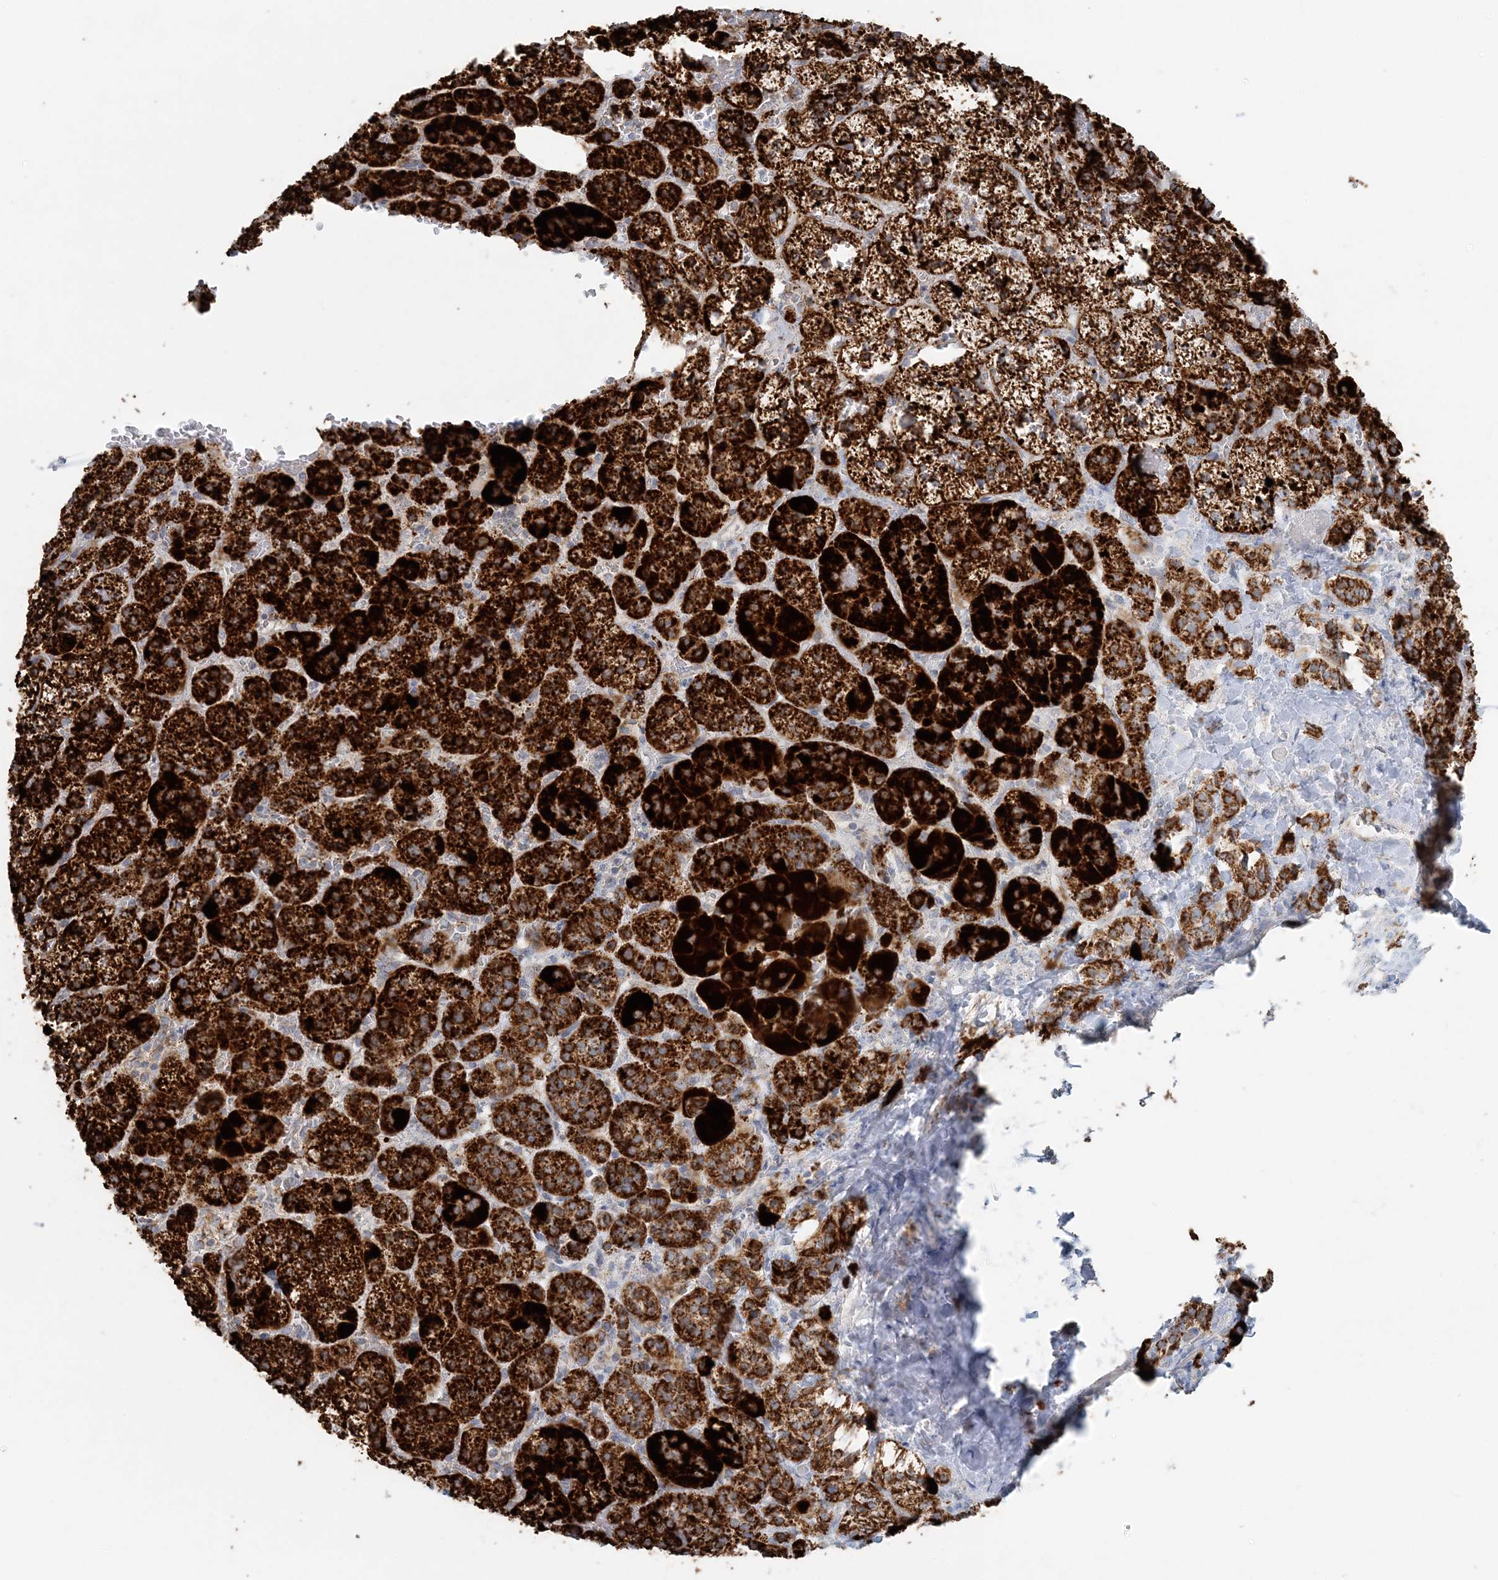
{"staining": {"intensity": "strong", "quantity": ">75%", "location": "cytoplasmic/membranous"}, "tissue": "adrenal gland", "cell_type": "Glandular cells", "image_type": "normal", "snomed": [{"axis": "morphology", "description": "Normal tissue, NOS"}, {"axis": "topography", "description": "Adrenal gland"}], "caption": "Normal adrenal gland was stained to show a protein in brown. There is high levels of strong cytoplasmic/membranous expression in about >75% of glandular cells.", "gene": "PCCB", "patient": {"sex": "female", "age": 59}}